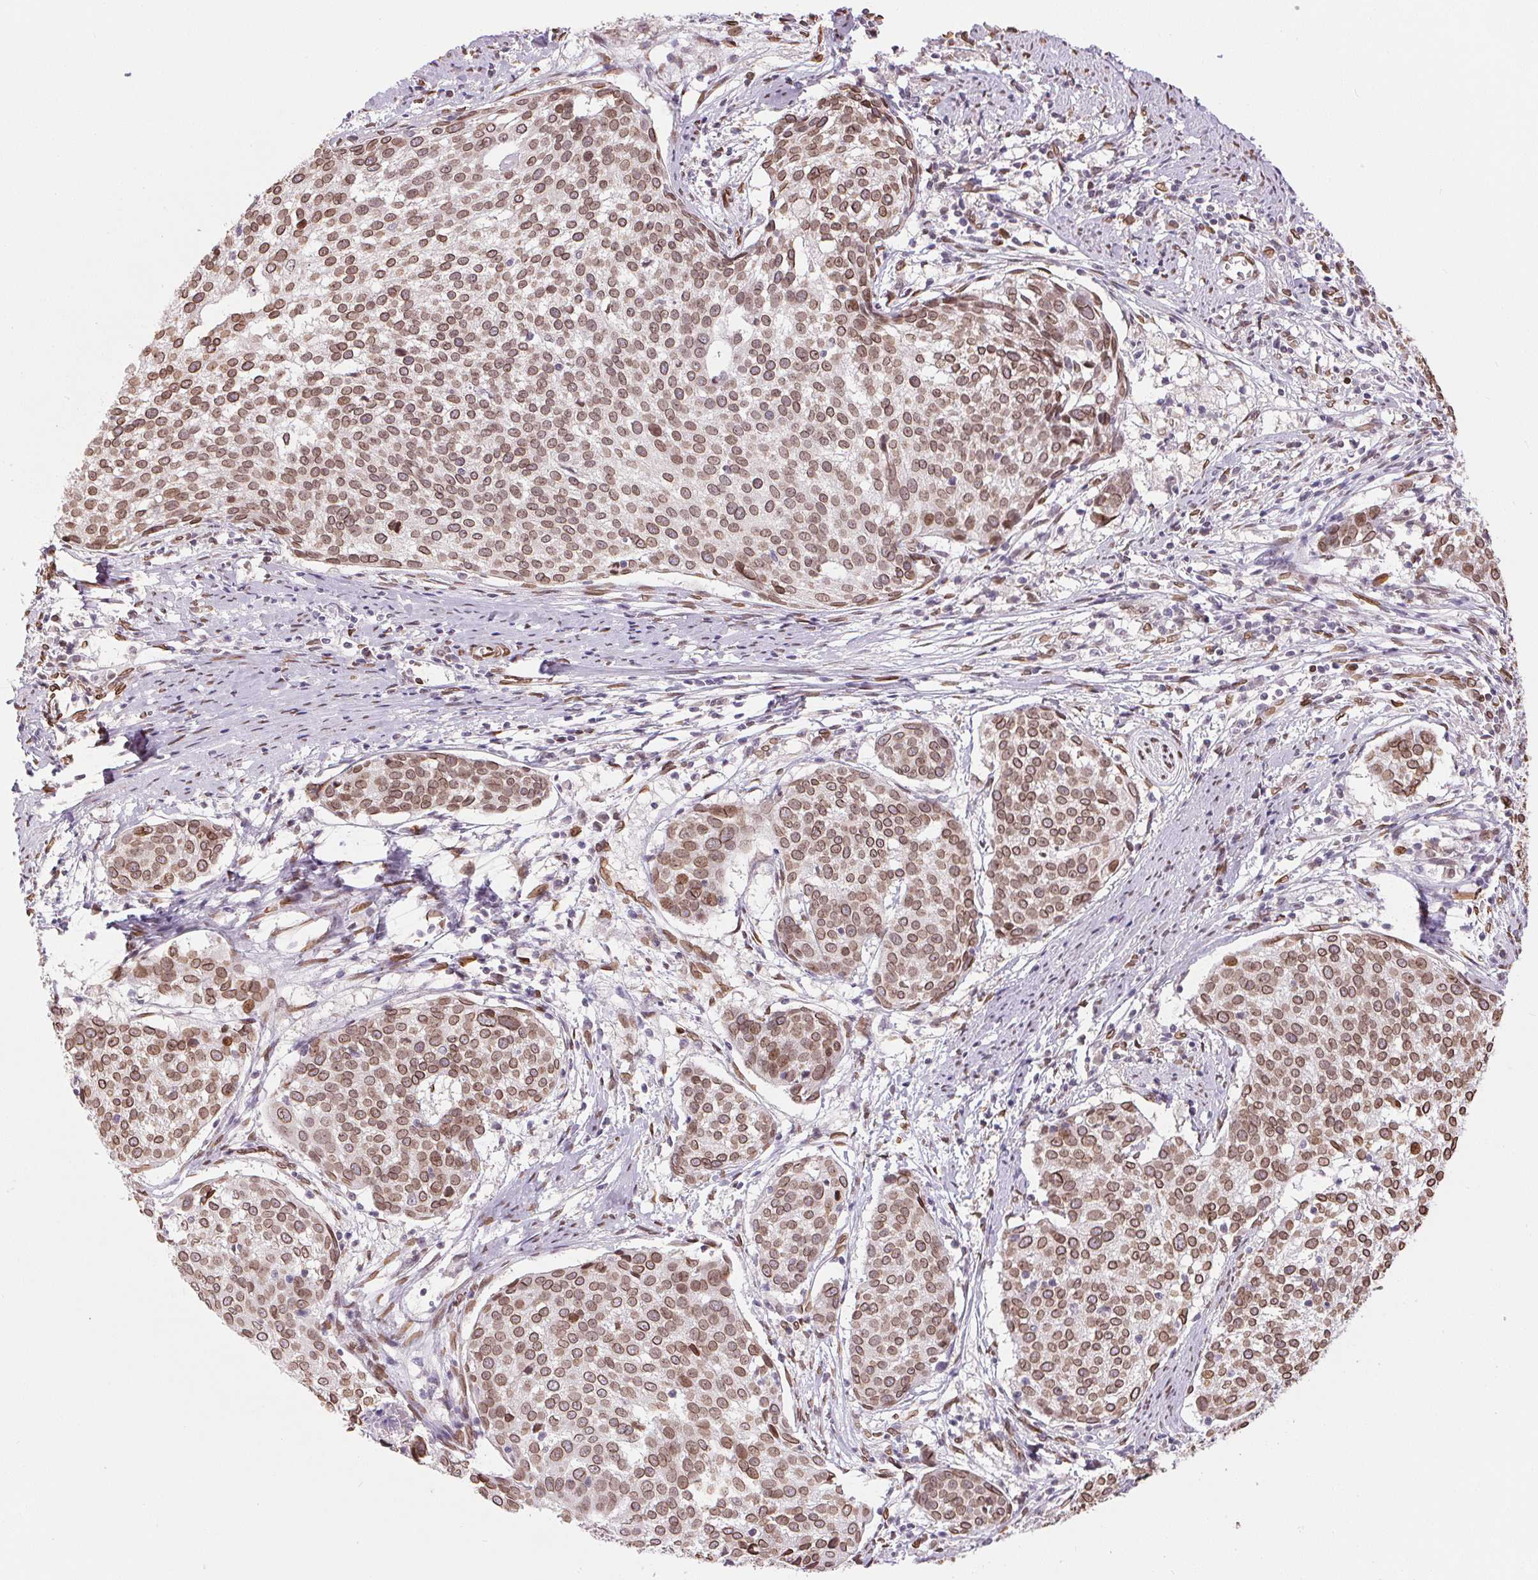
{"staining": {"intensity": "moderate", "quantity": ">75%", "location": "cytoplasmic/membranous,nuclear"}, "tissue": "cervical cancer", "cell_type": "Tumor cells", "image_type": "cancer", "snomed": [{"axis": "morphology", "description": "Squamous cell carcinoma, NOS"}, {"axis": "topography", "description": "Cervix"}], "caption": "An image of human cervical cancer (squamous cell carcinoma) stained for a protein shows moderate cytoplasmic/membranous and nuclear brown staining in tumor cells. The protein of interest is stained brown, and the nuclei are stained in blue (DAB (3,3'-diaminobenzidine) IHC with brightfield microscopy, high magnification).", "gene": "TMEM175", "patient": {"sex": "female", "age": 39}}